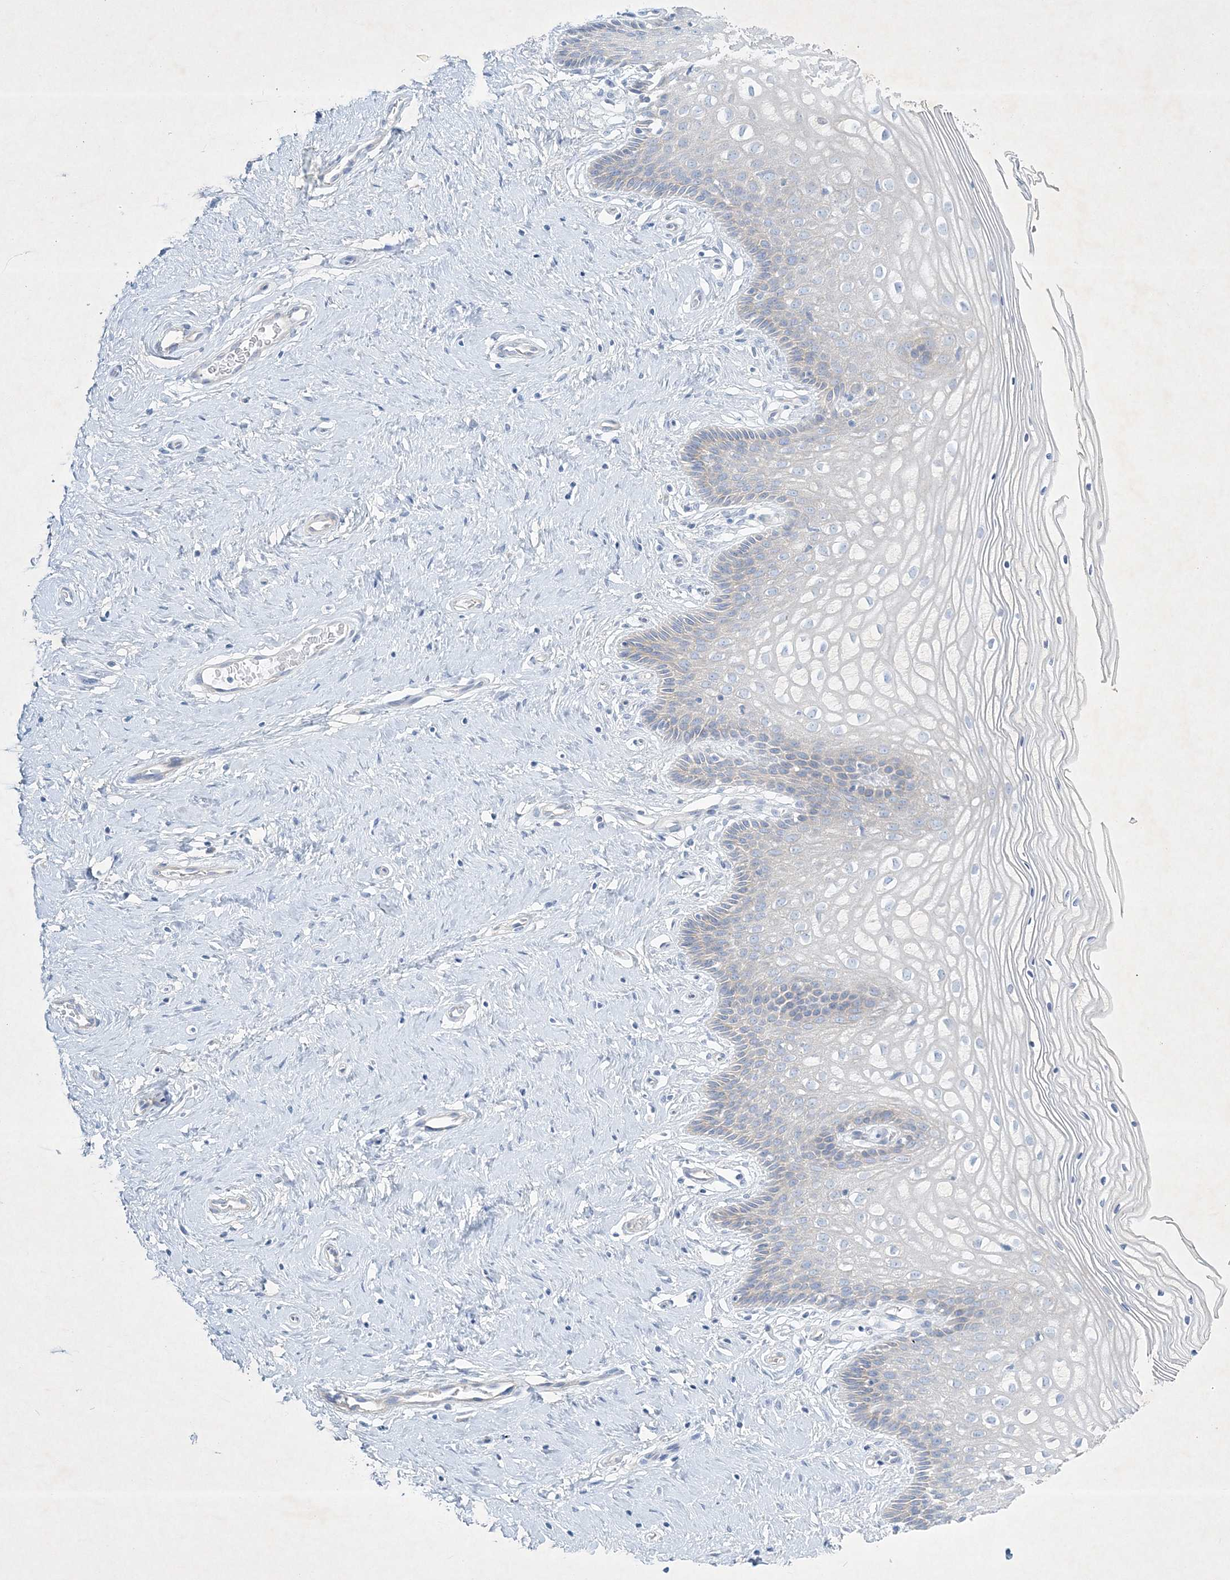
{"staining": {"intensity": "moderate", "quantity": ">75%", "location": "cytoplasmic/membranous"}, "tissue": "cervix", "cell_type": "Glandular cells", "image_type": "normal", "snomed": [{"axis": "morphology", "description": "Normal tissue, NOS"}, {"axis": "topography", "description": "Cervix"}], "caption": "Immunohistochemistry of normal human cervix demonstrates medium levels of moderate cytoplasmic/membranous expression in about >75% of glandular cells.", "gene": "FARSB", "patient": {"sex": "female", "age": 33}}